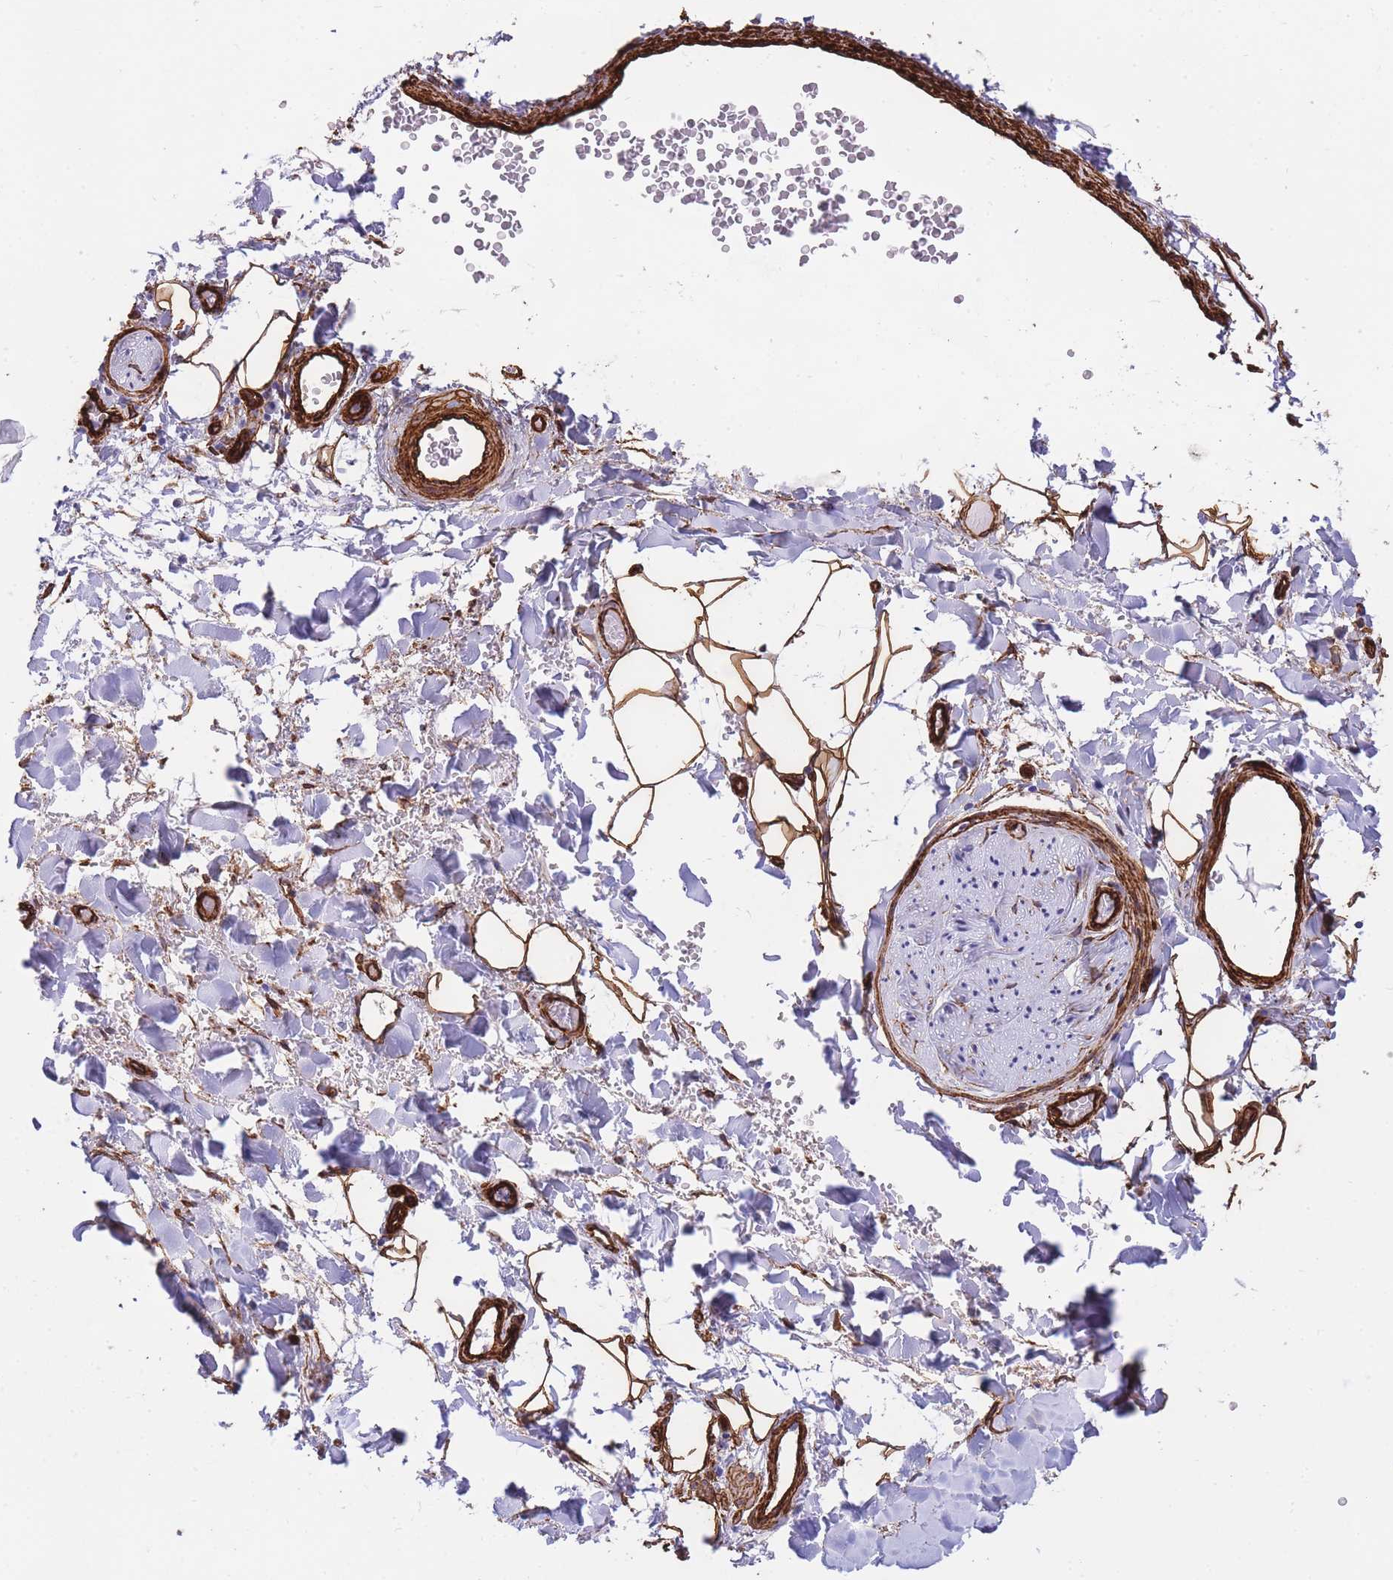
{"staining": {"intensity": "strong", "quantity": ">75%", "location": "cytoplasmic/membranous"}, "tissue": "adipose tissue", "cell_type": "Adipocytes", "image_type": "normal", "snomed": [{"axis": "morphology", "description": "Normal tissue, NOS"}, {"axis": "morphology", "description": "Carcinoma, NOS"}, {"axis": "topography", "description": "Pancreas"}, {"axis": "topography", "description": "Peripheral nerve tissue"}], "caption": "Adipocytes show strong cytoplasmic/membranous staining in about >75% of cells in normal adipose tissue. (brown staining indicates protein expression, while blue staining denotes nuclei).", "gene": "CAVIN1", "patient": {"sex": "female", "age": 29}}